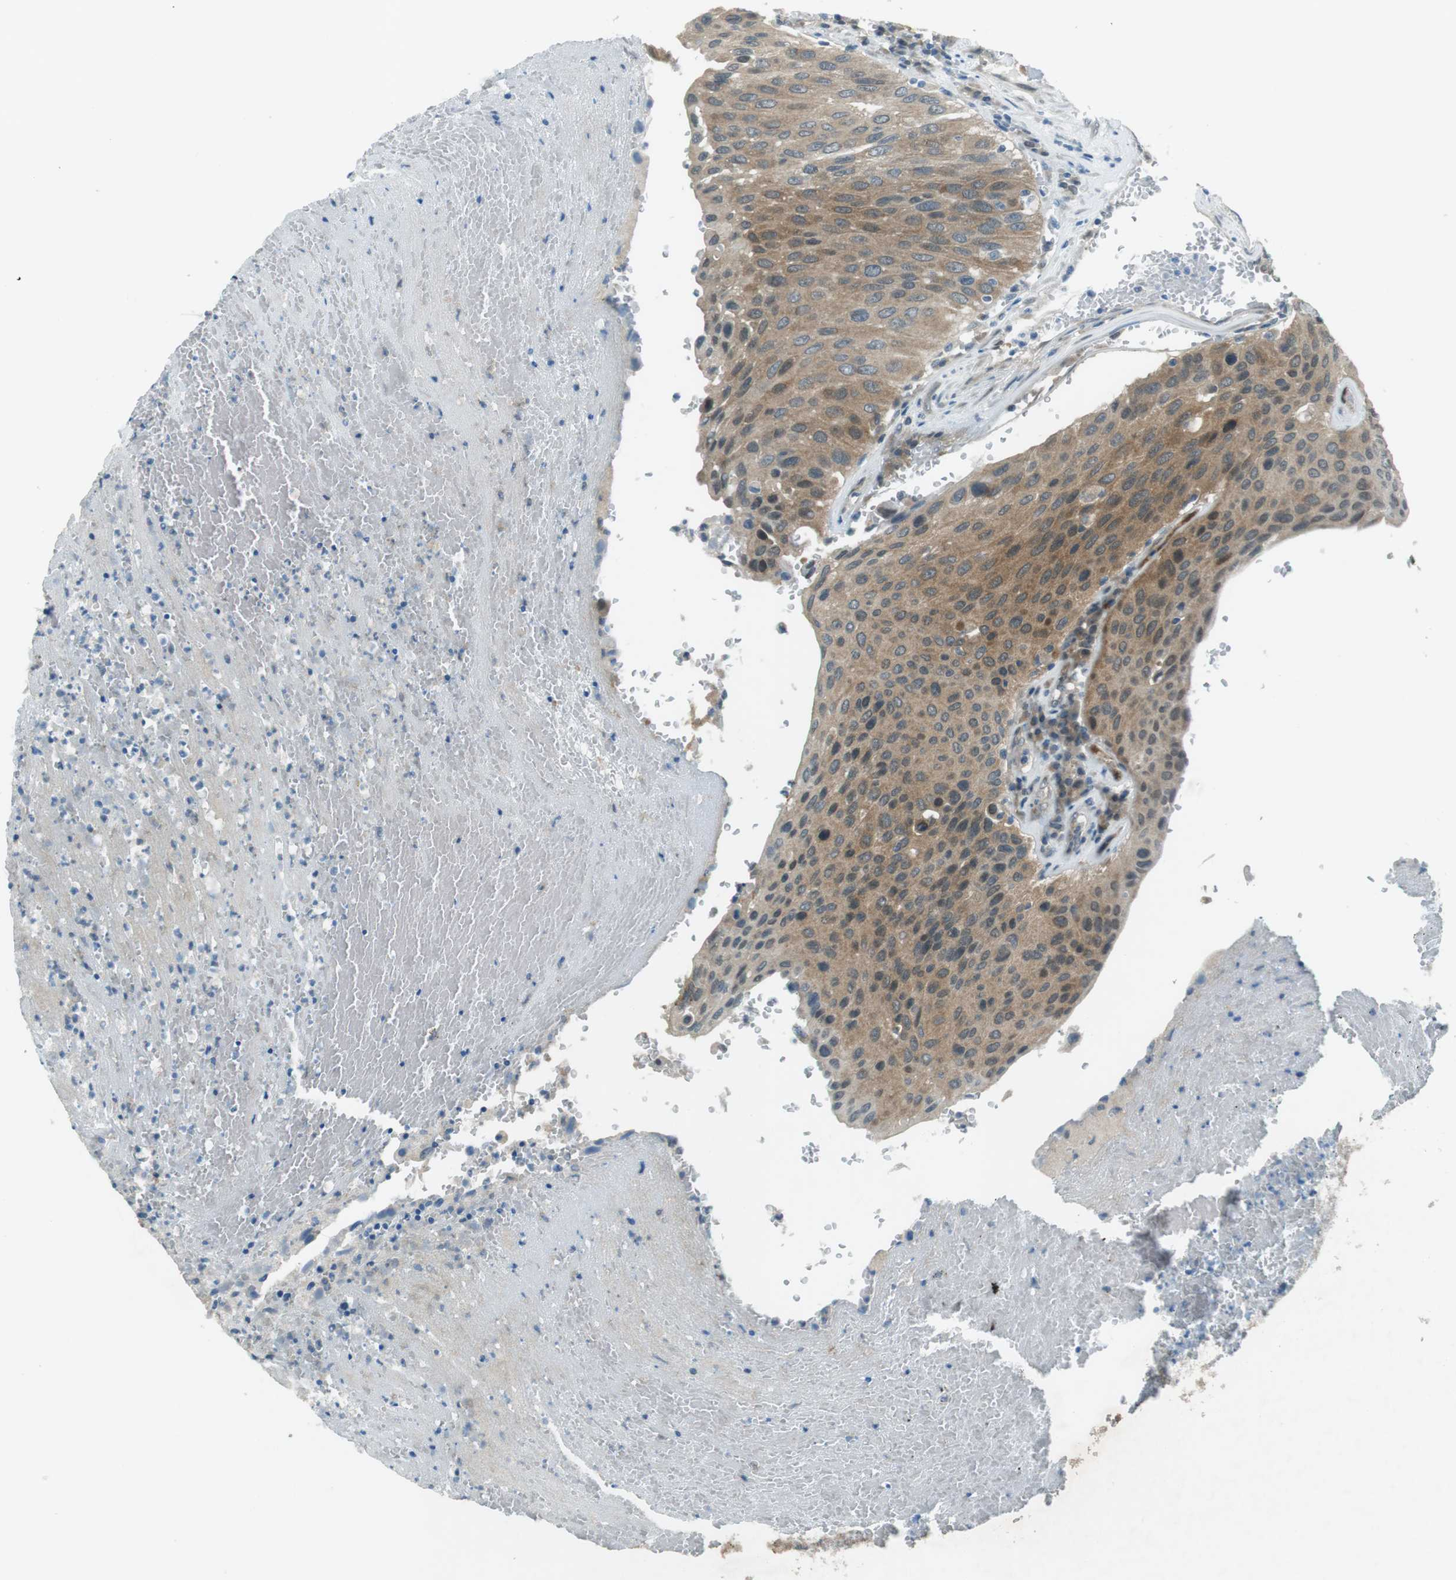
{"staining": {"intensity": "moderate", "quantity": ">75%", "location": "cytoplasmic/membranous"}, "tissue": "urothelial cancer", "cell_type": "Tumor cells", "image_type": "cancer", "snomed": [{"axis": "morphology", "description": "Urothelial carcinoma, High grade"}, {"axis": "topography", "description": "Urinary bladder"}], "caption": "Protein staining of urothelial cancer tissue shows moderate cytoplasmic/membranous positivity in about >75% of tumor cells.", "gene": "MFAP3", "patient": {"sex": "male", "age": 66}}